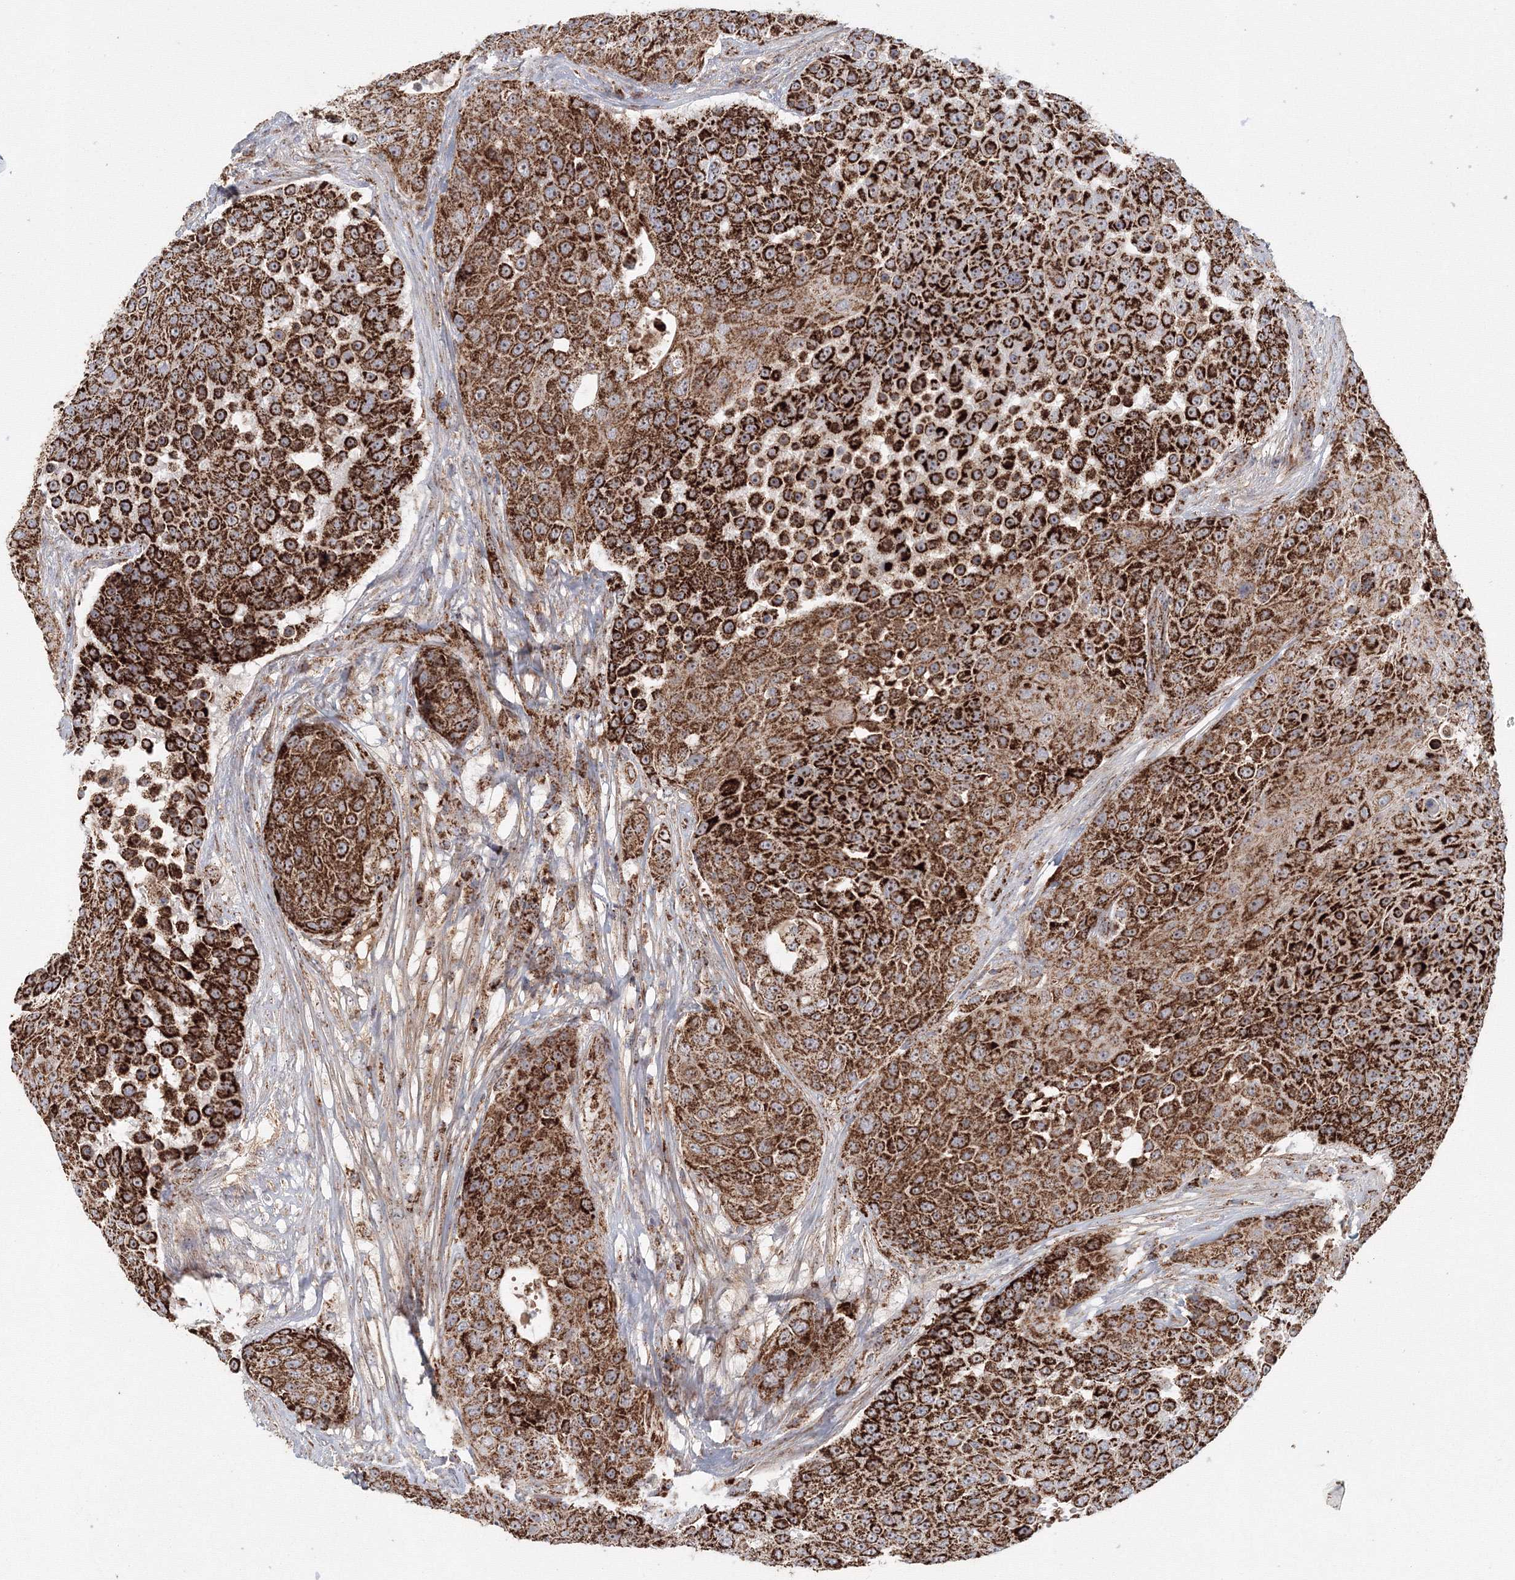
{"staining": {"intensity": "strong", "quantity": ">75%", "location": "cytoplasmic/membranous"}, "tissue": "urothelial cancer", "cell_type": "Tumor cells", "image_type": "cancer", "snomed": [{"axis": "morphology", "description": "Urothelial carcinoma, High grade"}, {"axis": "topography", "description": "Urinary bladder"}], "caption": "Strong cytoplasmic/membranous positivity is present in approximately >75% of tumor cells in urothelial cancer.", "gene": "GRPEL1", "patient": {"sex": "female", "age": 63}}